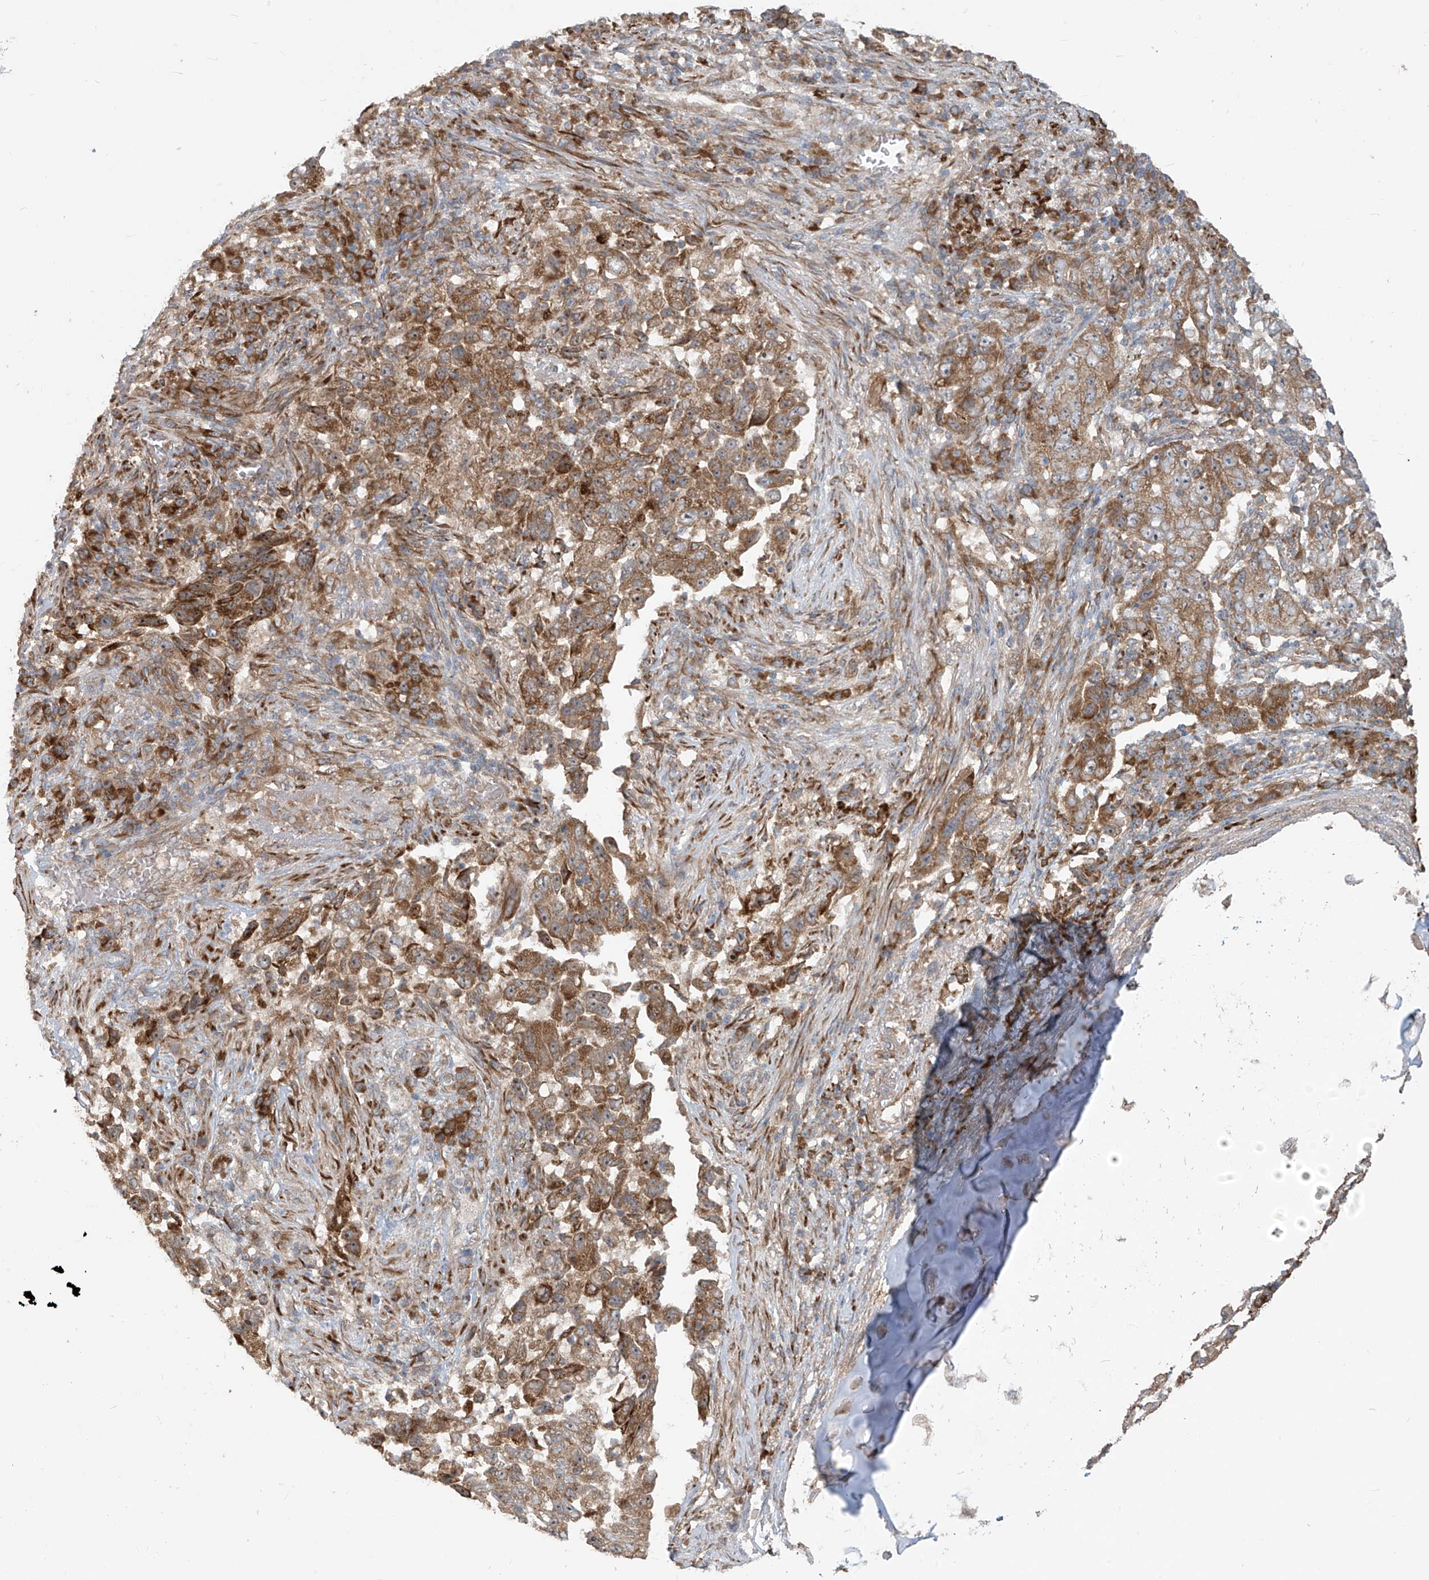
{"staining": {"intensity": "moderate", "quantity": ">75%", "location": "cytoplasmic/membranous"}, "tissue": "lung cancer", "cell_type": "Tumor cells", "image_type": "cancer", "snomed": [{"axis": "morphology", "description": "Adenocarcinoma, NOS"}, {"axis": "topography", "description": "Lung"}], "caption": "Lung cancer tissue reveals moderate cytoplasmic/membranous positivity in approximately >75% of tumor cells", "gene": "KATNIP", "patient": {"sex": "female", "age": 51}}